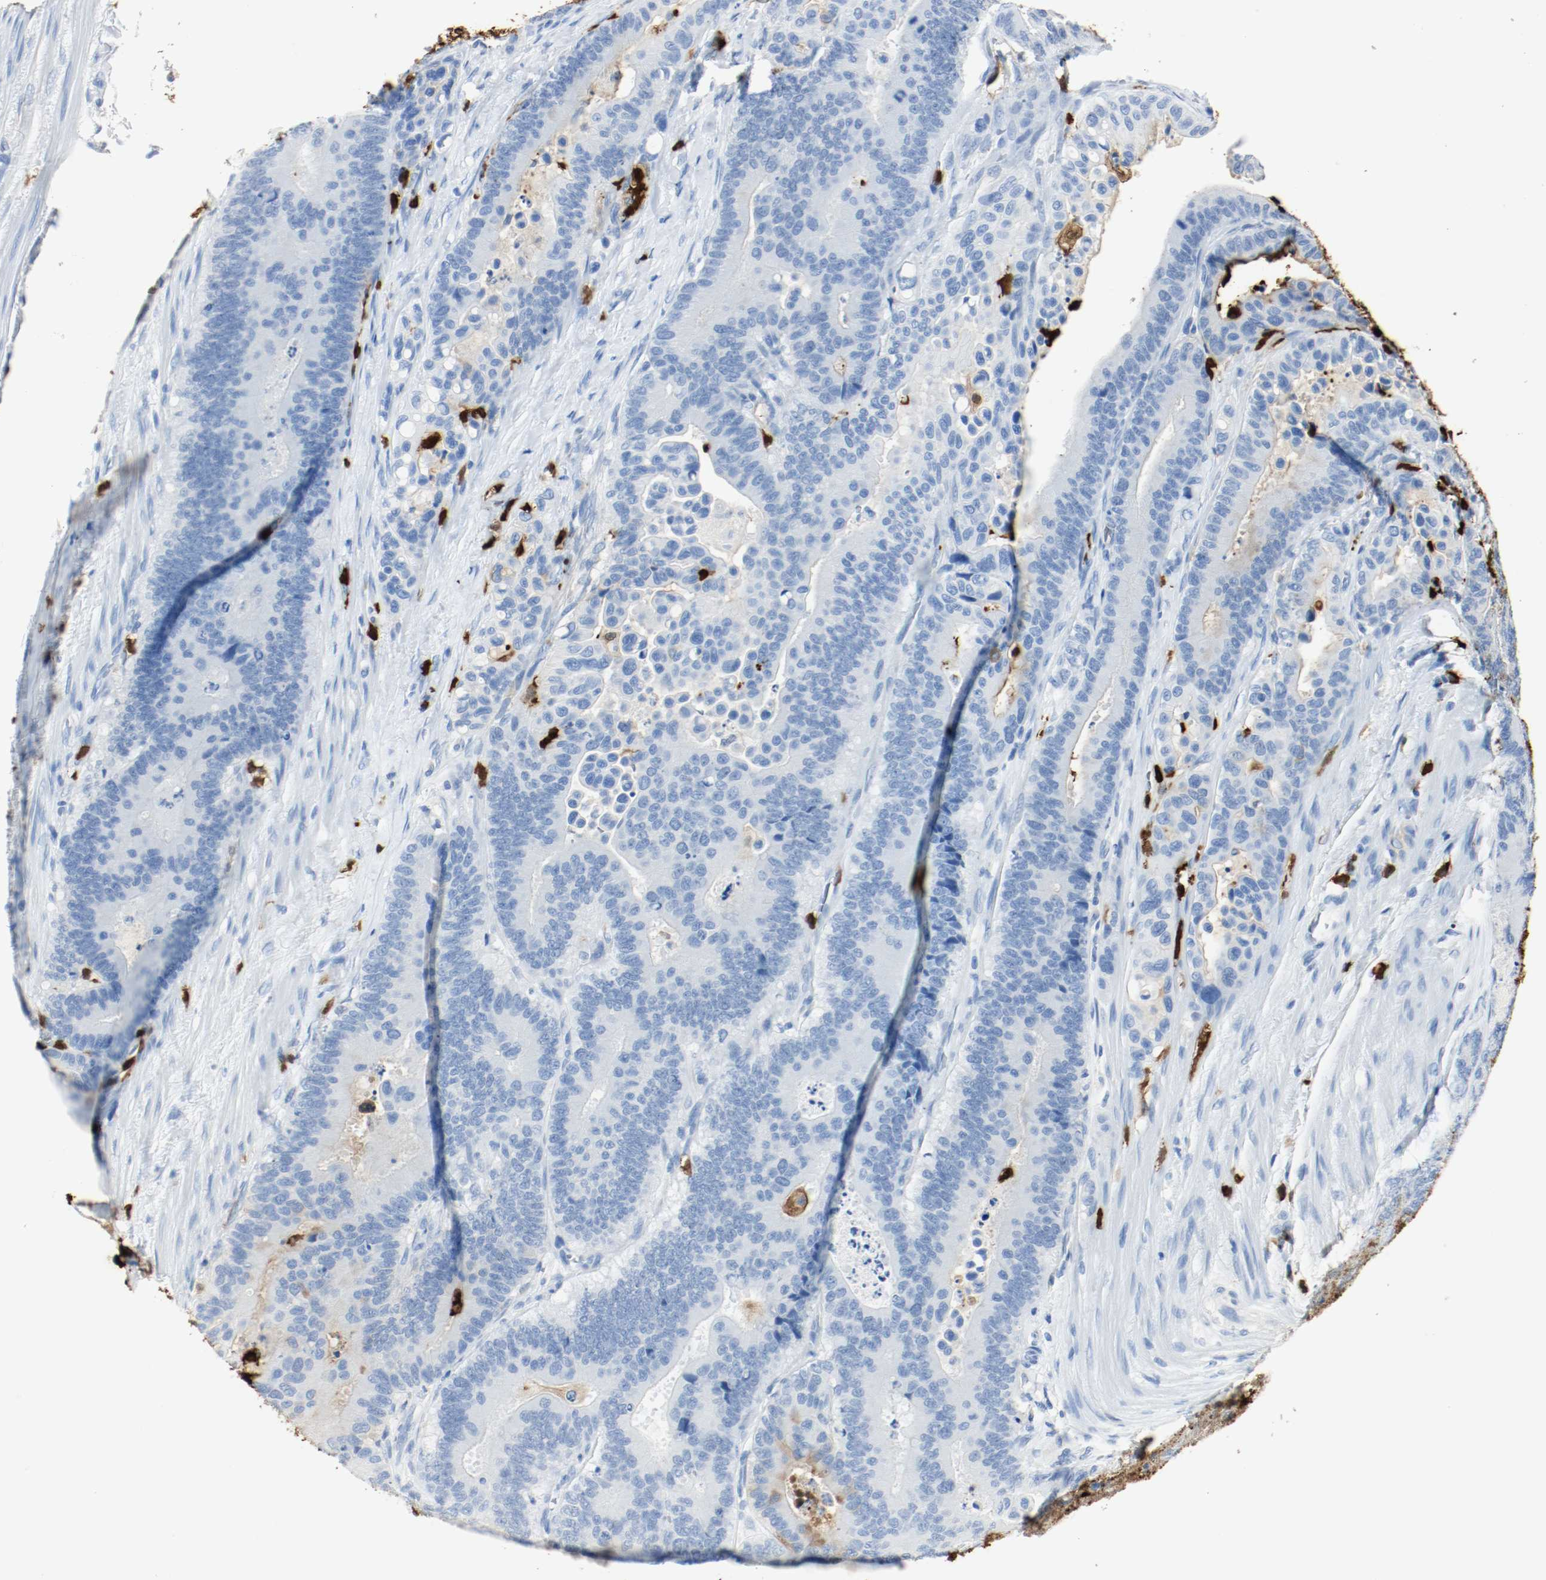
{"staining": {"intensity": "negative", "quantity": "none", "location": "none"}, "tissue": "colorectal cancer", "cell_type": "Tumor cells", "image_type": "cancer", "snomed": [{"axis": "morphology", "description": "Normal tissue, NOS"}, {"axis": "morphology", "description": "Adenocarcinoma, NOS"}, {"axis": "topography", "description": "Colon"}], "caption": "DAB (3,3'-diaminobenzidine) immunohistochemical staining of human adenocarcinoma (colorectal) reveals no significant expression in tumor cells. (DAB (3,3'-diaminobenzidine) immunohistochemistry (IHC) with hematoxylin counter stain).", "gene": "S100A9", "patient": {"sex": "male", "age": 82}}